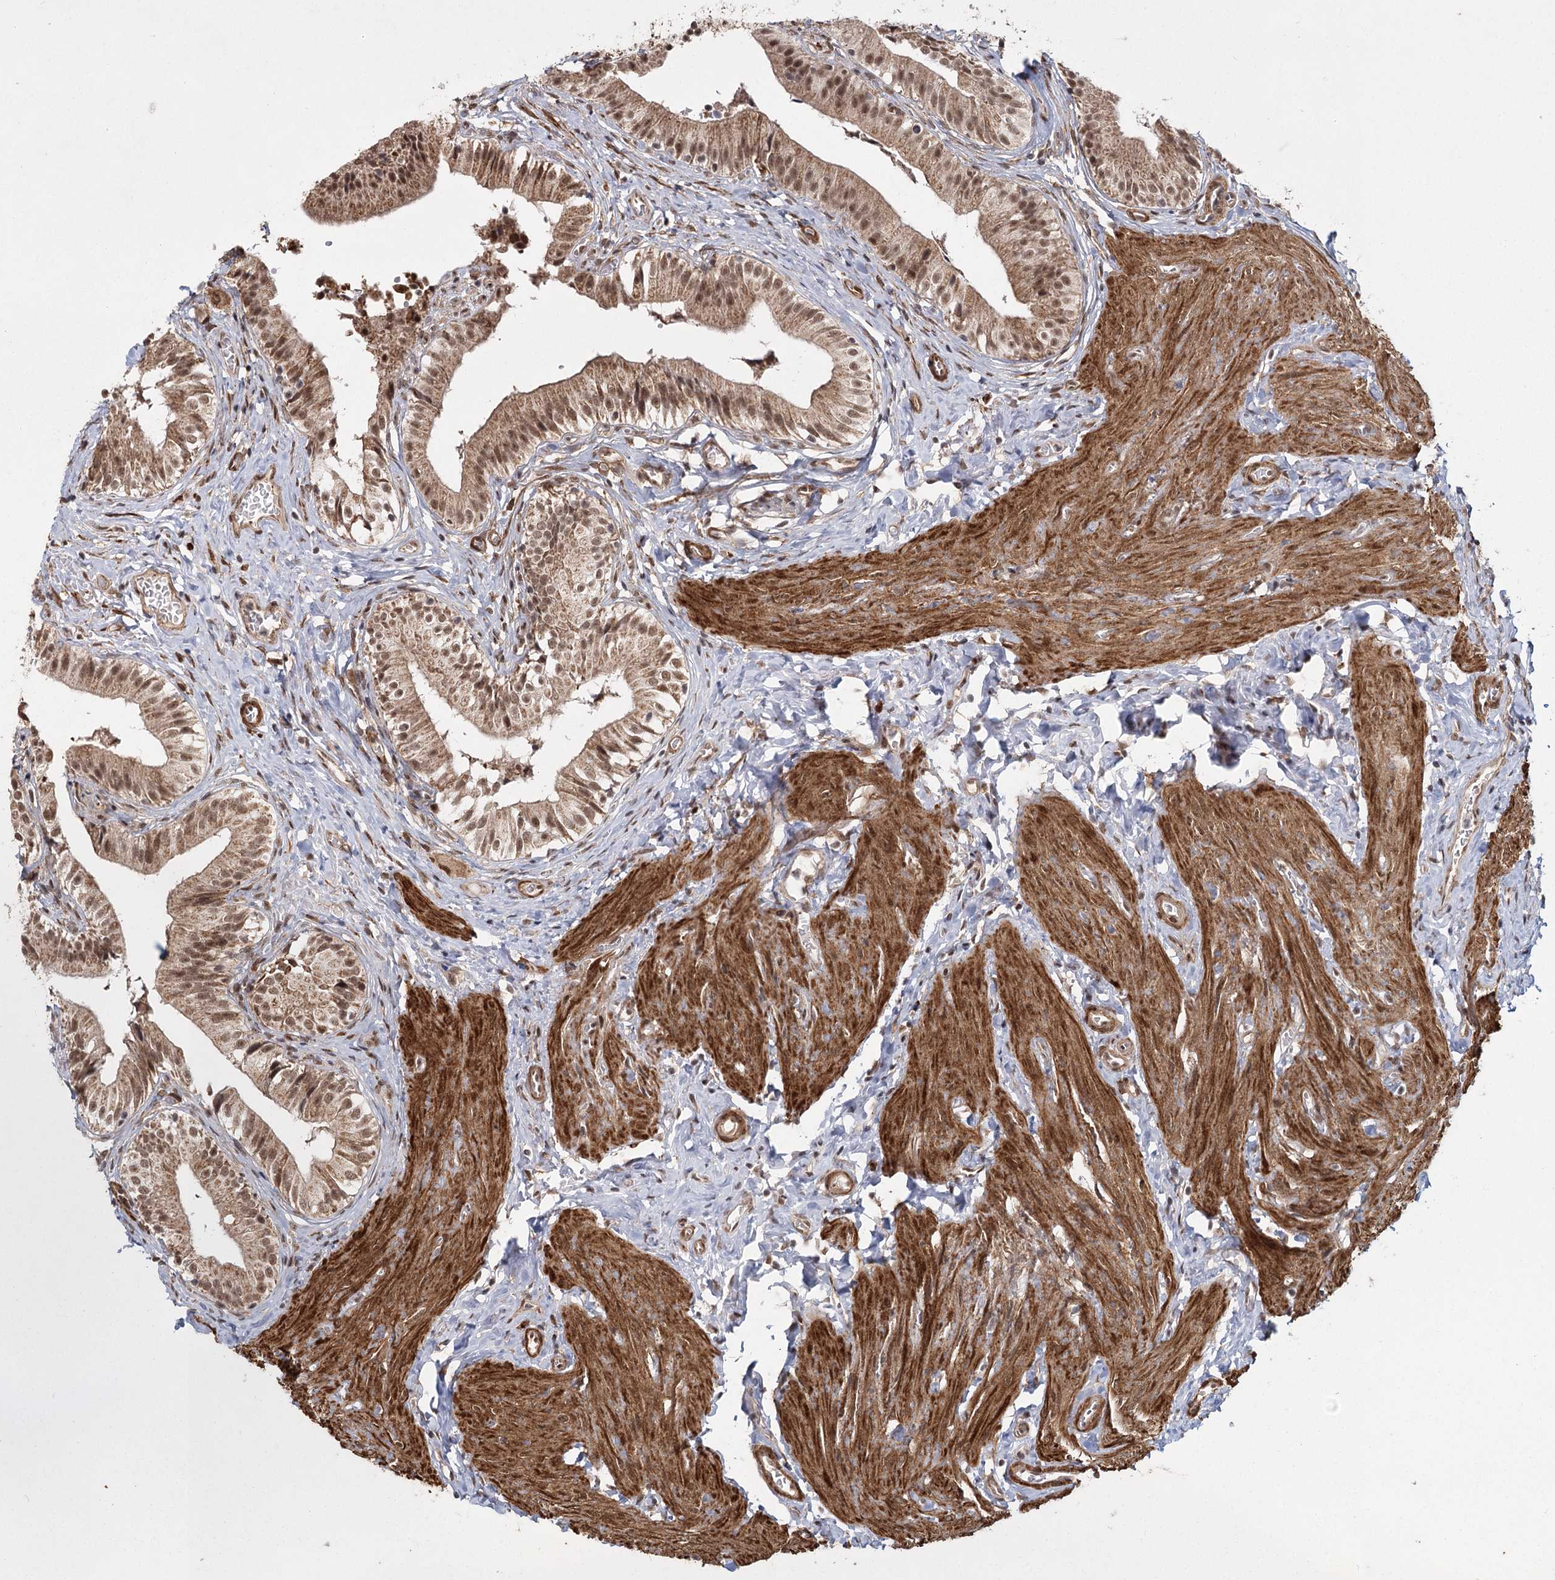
{"staining": {"intensity": "strong", "quantity": ">75%", "location": "cytoplasmic/membranous,nuclear"}, "tissue": "gallbladder", "cell_type": "Glandular cells", "image_type": "normal", "snomed": [{"axis": "morphology", "description": "Normal tissue, NOS"}, {"axis": "topography", "description": "Gallbladder"}], "caption": "Normal gallbladder was stained to show a protein in brown. There is high levels of strong cytoplasmic/membranous,nuclear staining in approximately >75% of glandular cells. The protein is stained brown, and the nuclei are stained in blue (DAB IHC with brightfield microscopy, high magnification).", "gene": "ZCCHC24", "patient": {"sex": "female", "age": 47}}